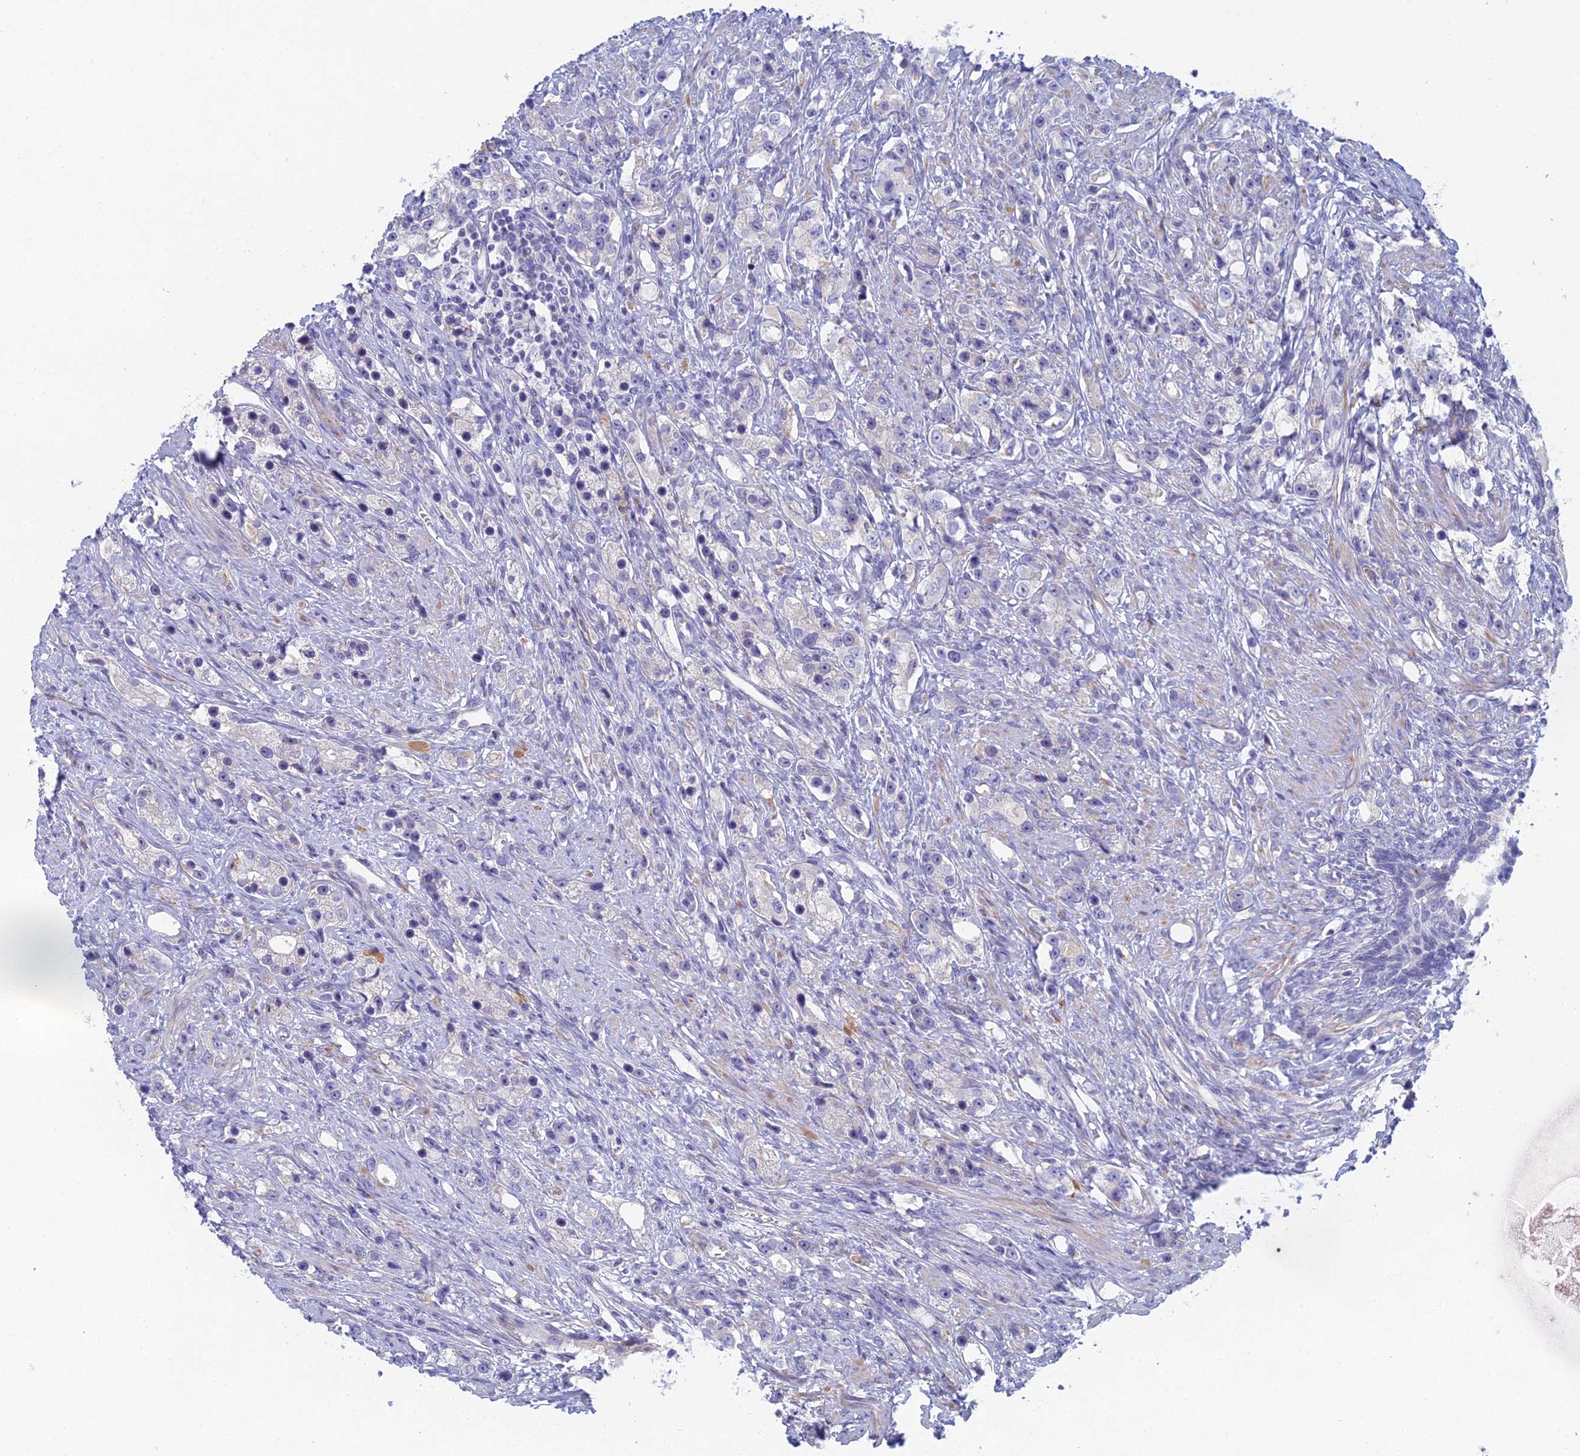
{"staining": {"intensity": "negative", "quantity": "none", "location": "none"}, "tissue": "prostate cancer", "cell_type": "Tumor cells", "image_type": "cancer", "snomed": [{"axis": "morphology", "description": "Adenocarcinoma, High grade"}, {"axis": "topography", "description": "Prostate"}], "caption": "Immunohistochemical staining of high-grade adenocarcinoma (prostate) exhibits no significant expression in tumor cells.", "gene": "FERD3L", "patient": {"sex": "male", "age": 63}}